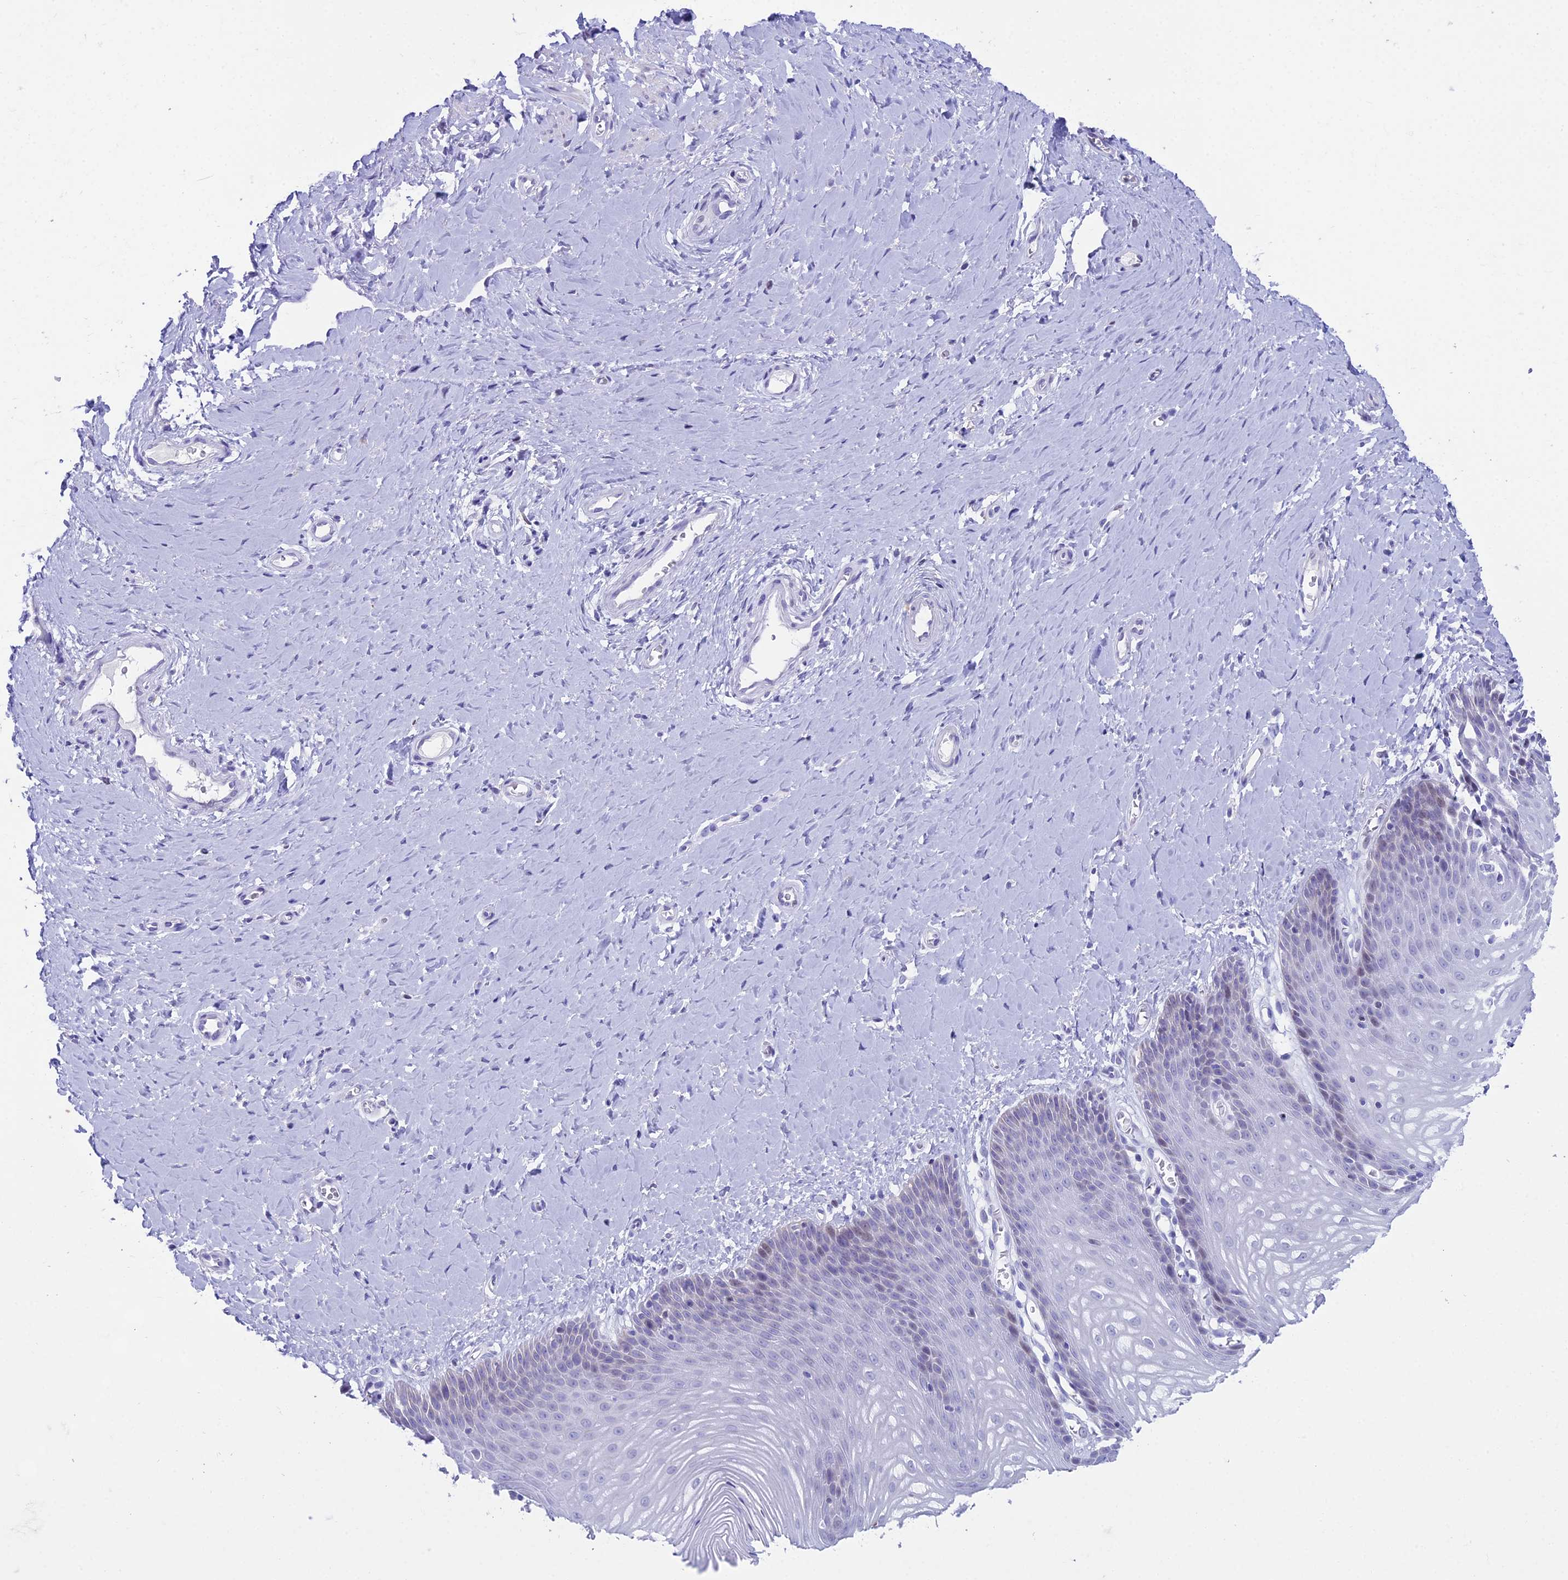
{"staining": {"intensity": "weak", "quantity": "<25%", "location": "nuclear"}, "tissue": "vagina", "cell_type": "Squamous epithelial cells", "image_type": "normal", "snomed": [{"axis": "morphology", "description": "Normal tissue, NOS"}, {"axis": "topography", "description": "Vagina"}], "caption": "Protein analysis of normal vagina demonstrates no significant positivity in squamous epithelial cells.", "gene": "CC2D2A", "patient": {"sex": "female", "age": 65}}